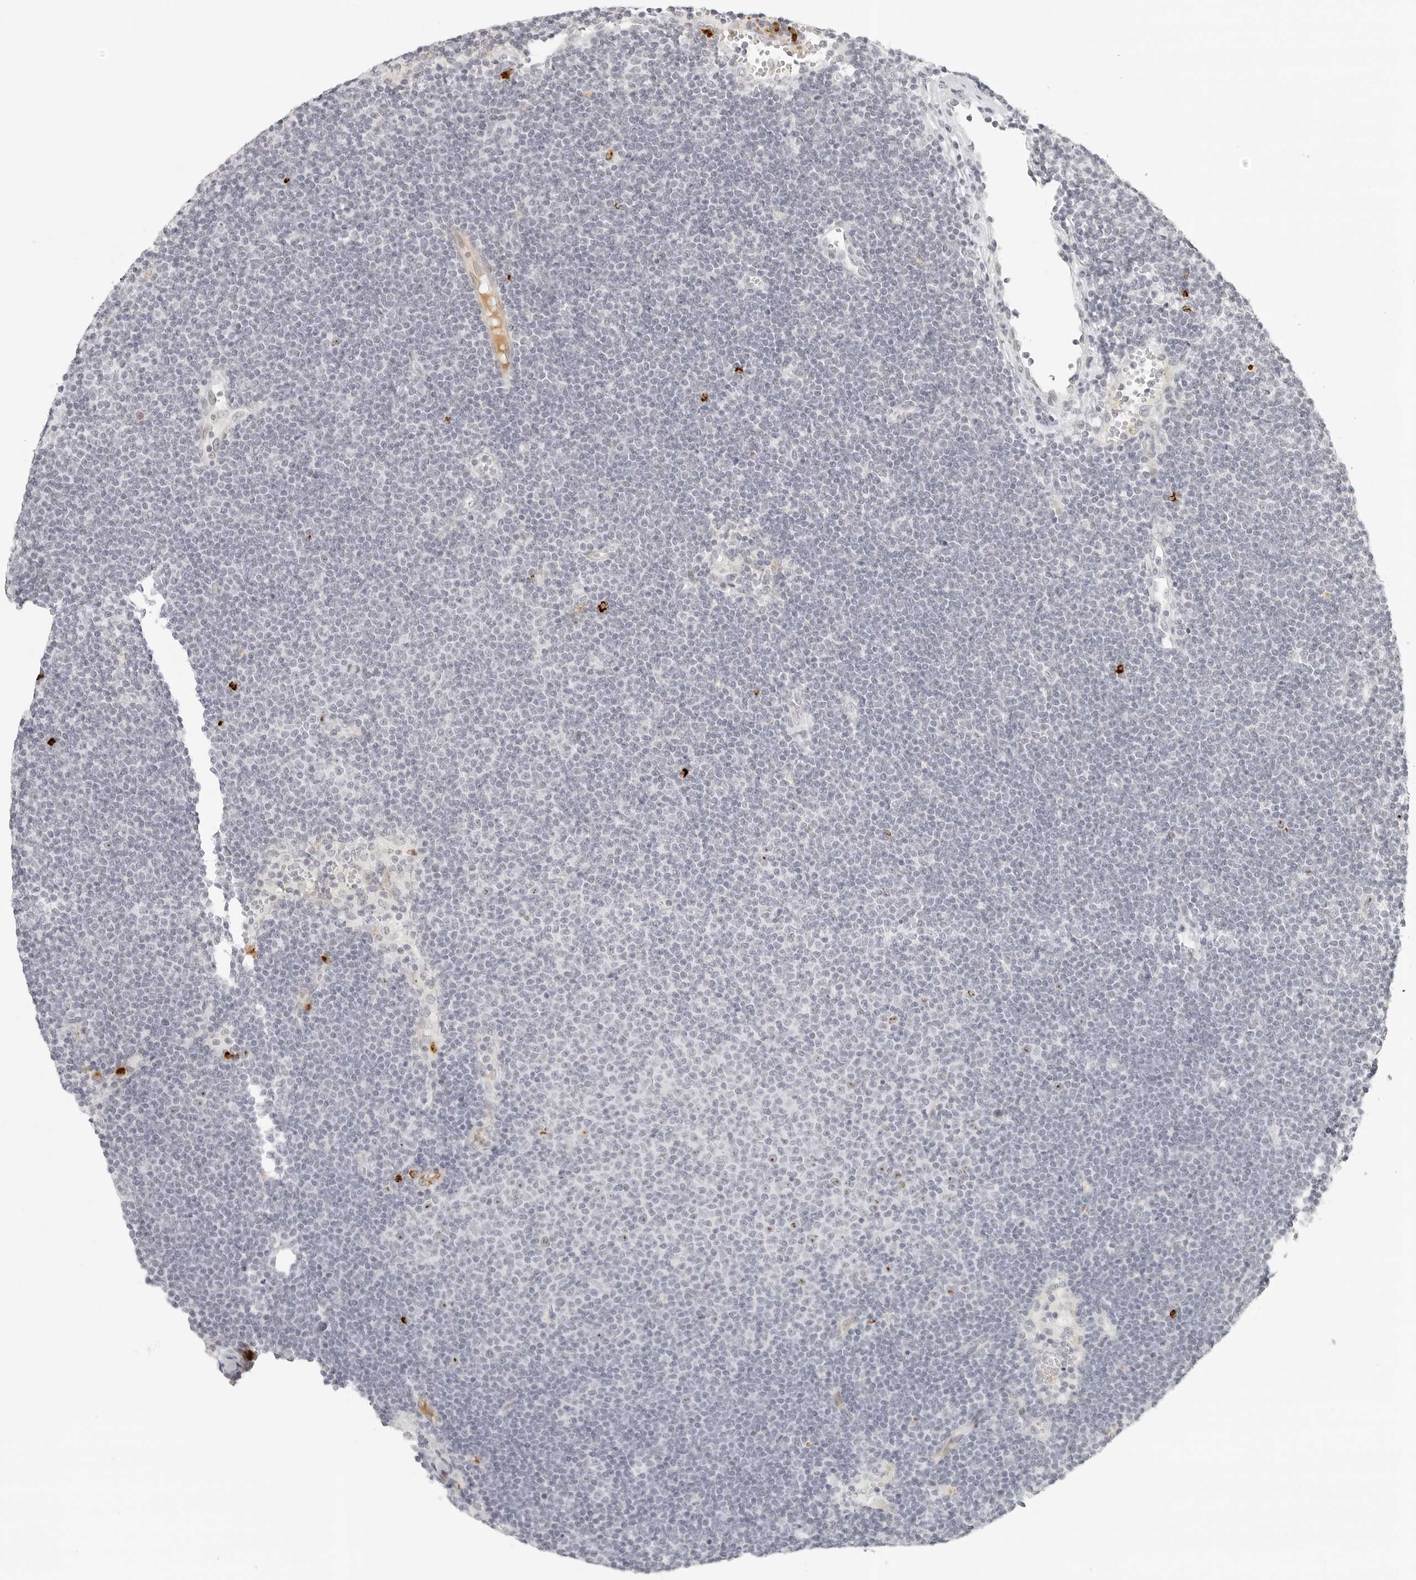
{"staining": {"intensity": "negative", "quantity": "none", "location": "none"}, "tissue": "lymphoma", "cell_type": "Tumor cells", "image_type": "cancer", "snomed": [{"axis": "morphology", "description": "Malignant lymphoma, non-Hodgkin's type, Low grade"}, {"axis": "topography", "description": "Lymph node"}], "caption": "Immunohistochemical staining of human malignant lymphoma, non-Hodgkin's type (low-grade) exhibits no significant staining in tumor cells.", "gene": "ZNF678", "patient": {"sex": "female", "age": 53}}